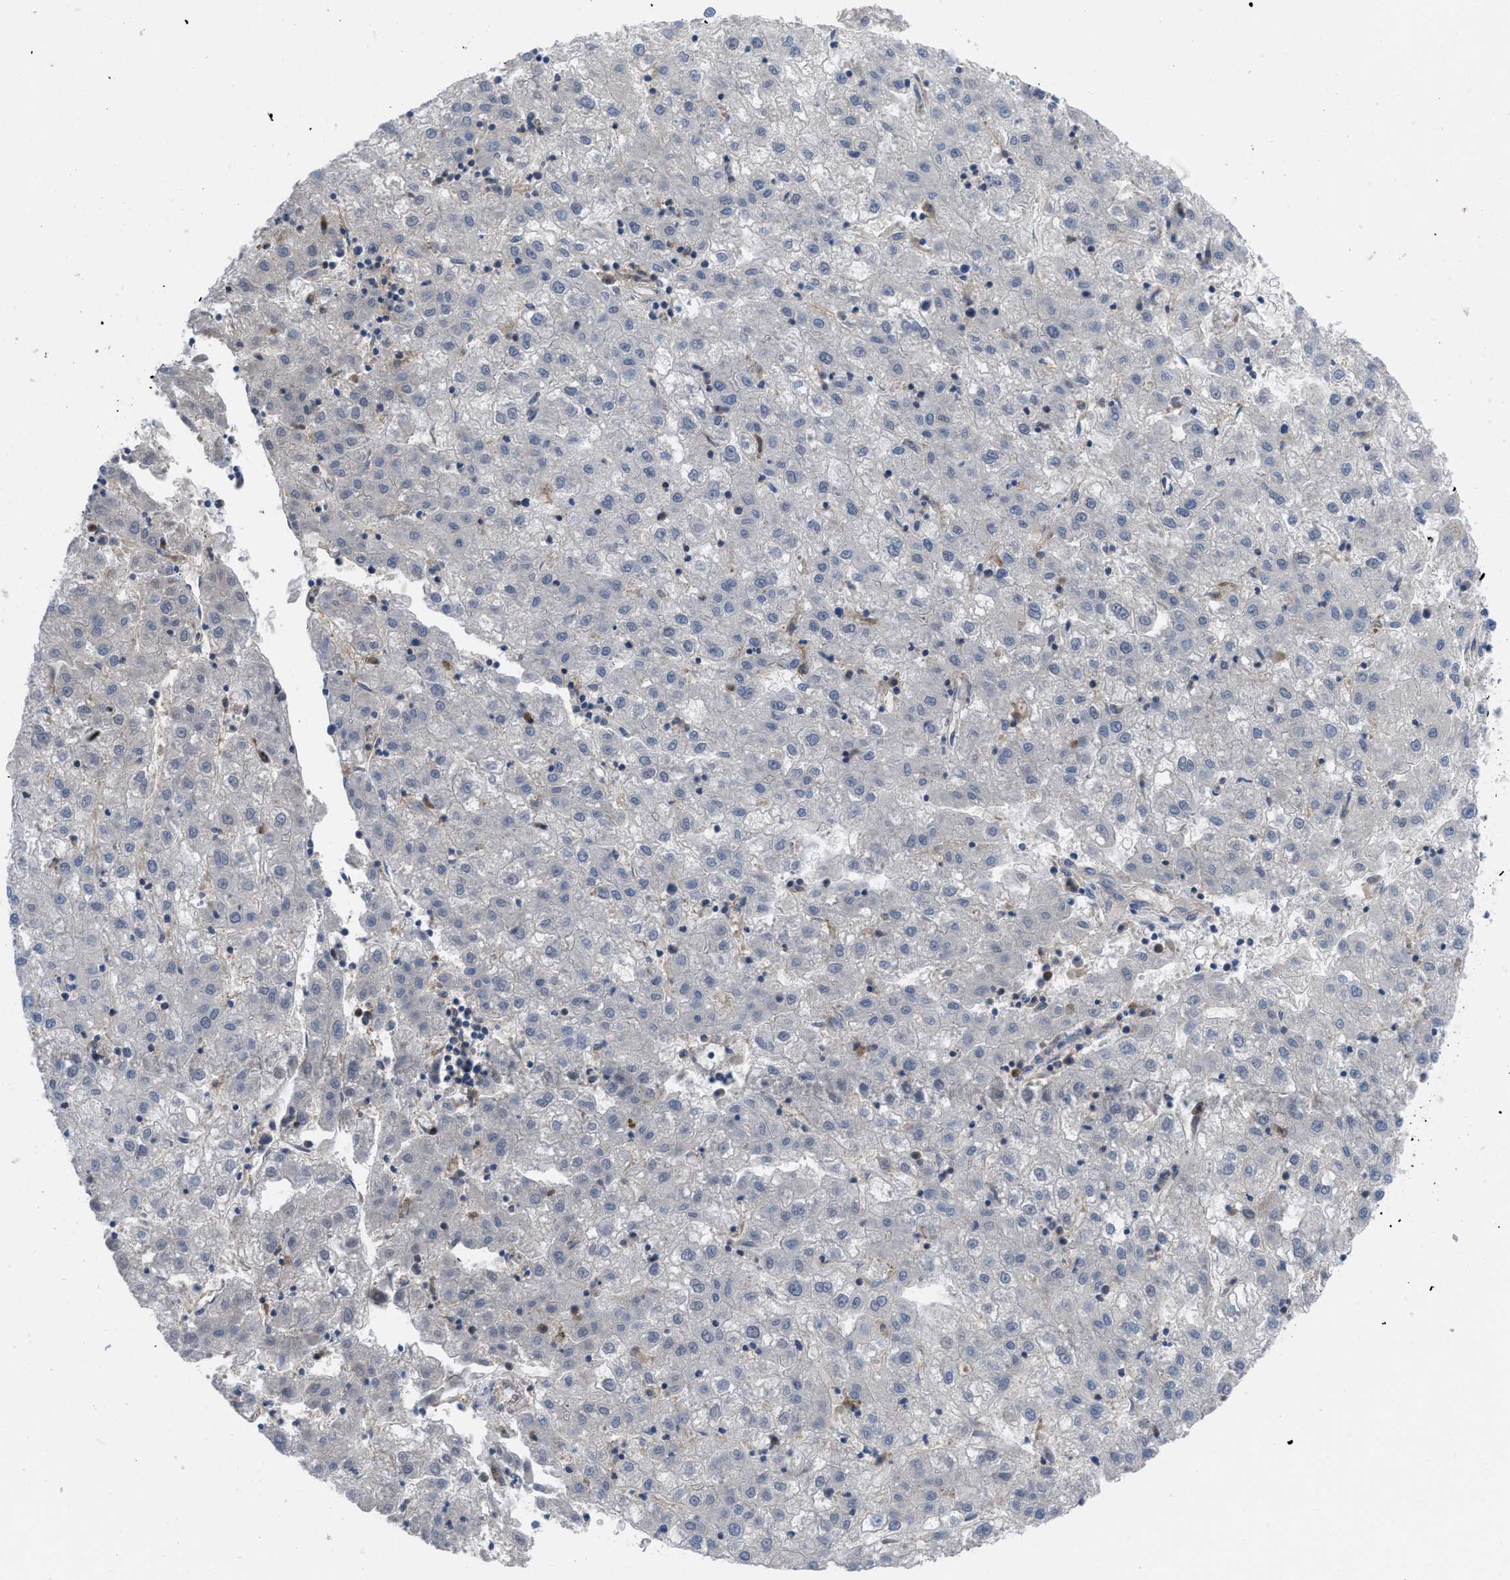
{"staining": {"intensity": "negative", "quantity": "none", "location": "none"}, "tissue": "liver cancer", "cell_type": "Tumor cells", "image_type": "cancer", "snomed": [{"axis": "morphology", "description": "Carcinoma, Hepatocellular, NOS"}, {"axis": "topography", "description": "Liver"}], "caption": "The IHC histopathology image has no significant expression in tumor cells of hepatocellular carcinoma (liver) tissue. Brightfield microscopy of IHC stained with DAB (brown) and hematoxylin (blue), captured at high magnification.", "gene": "IL17RE", "patient": {"sex": "male", "age": 72}}